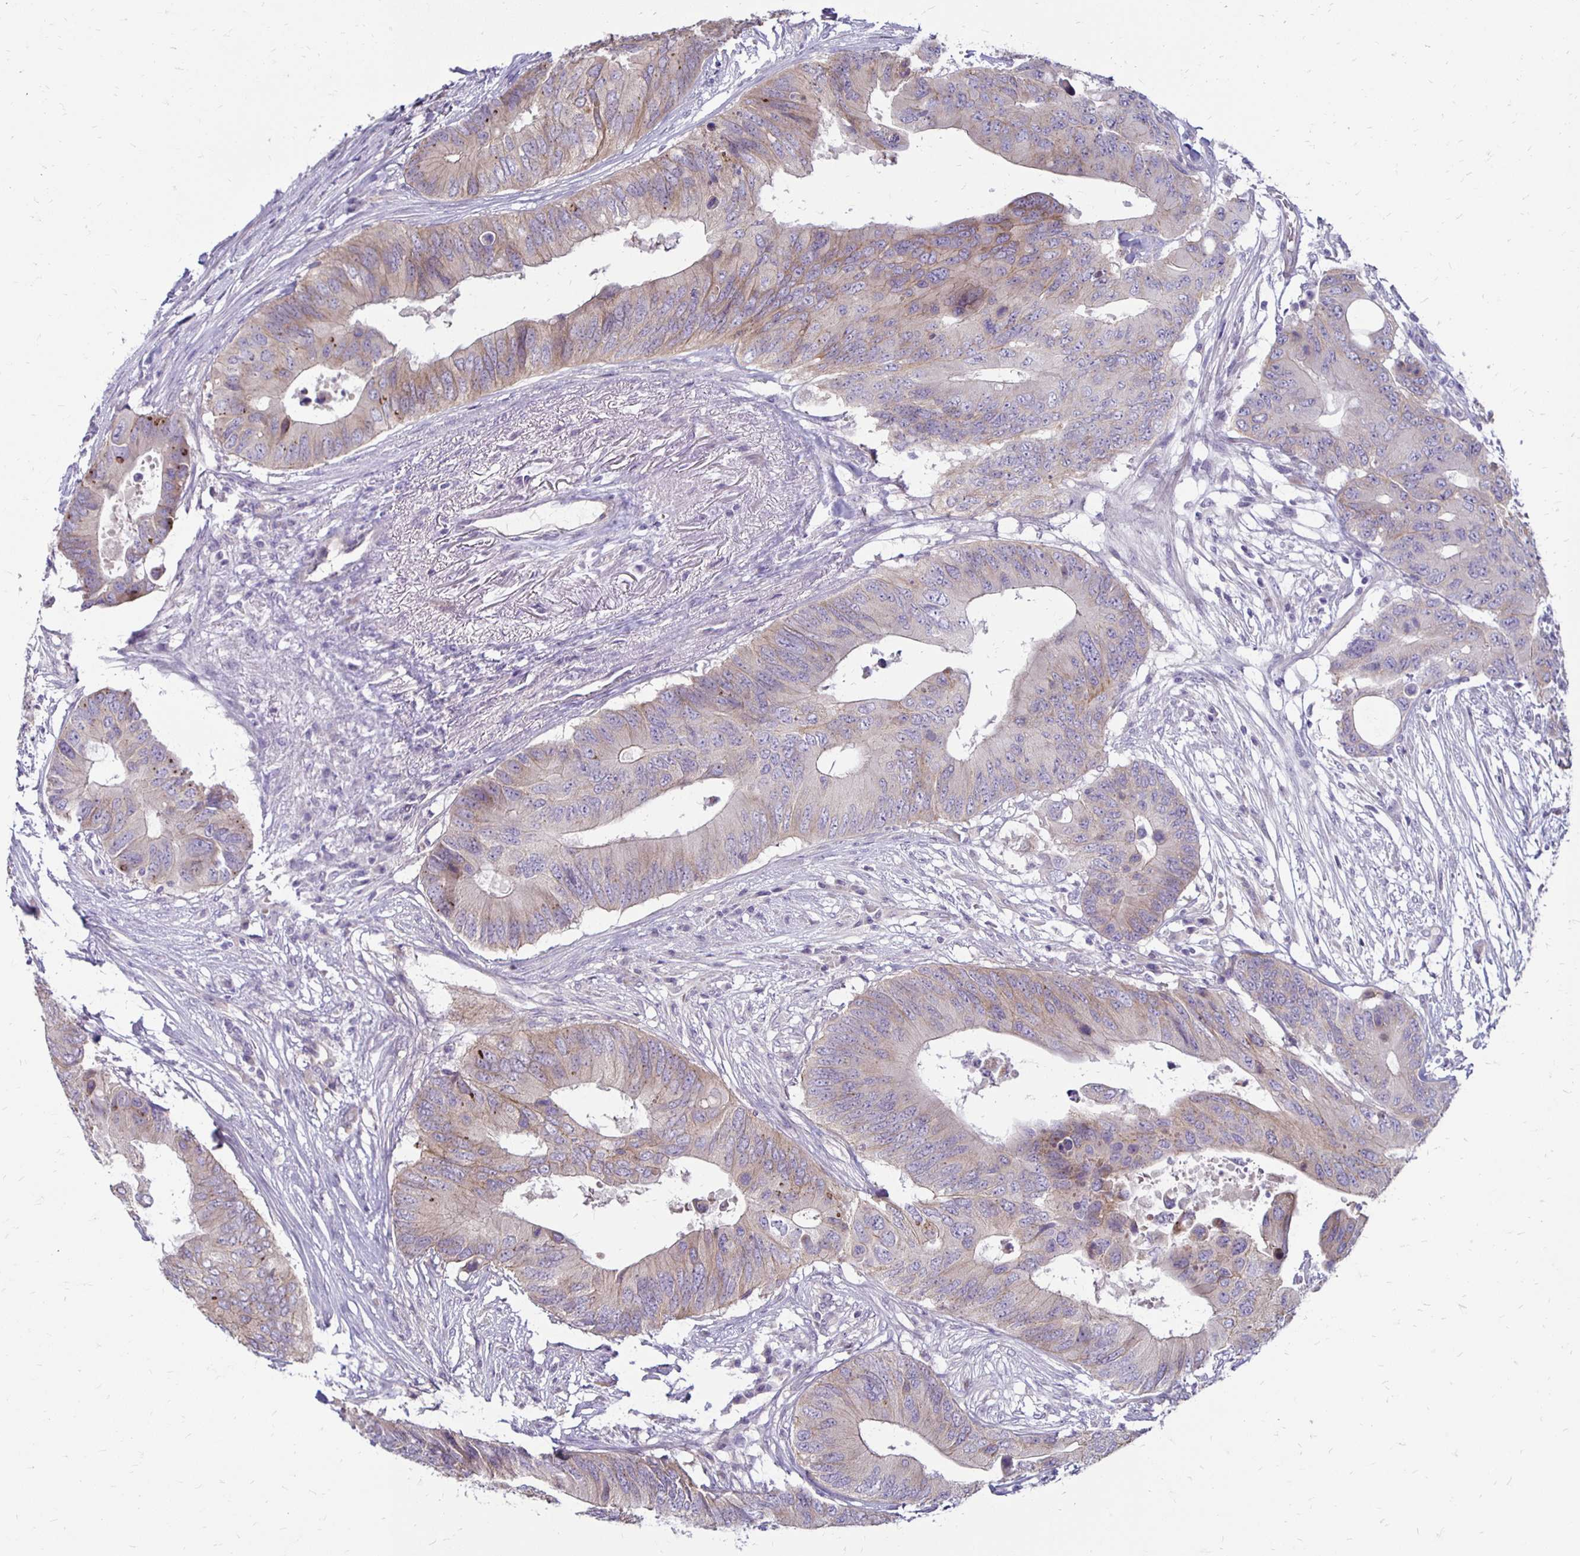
{"staining": {"intensity": "moderate", "quantity": "<25%", "location": "cytoplasmic/membranous"}, "tissue": "colorectal cancer", "cell_type": "Tumor cells", "image_type": "cancer", "snomed": [{"axis": "morphology", "description": "Adenocarcinoma, NOS"}, {"axis": "topography", "description": "Colon"}], "caption": "IHC micrograph of neoplastic tissue: human colorectal cancer stained using IHC demonstrates low levels of moderate protein expression localized specifically in the cytoplasmic/membranous of tumor cells, appearing as a cytoplasmic/membranous brown color.", "gene": "KATNBL1", "patient": {"sex": "male", "age": 71}}